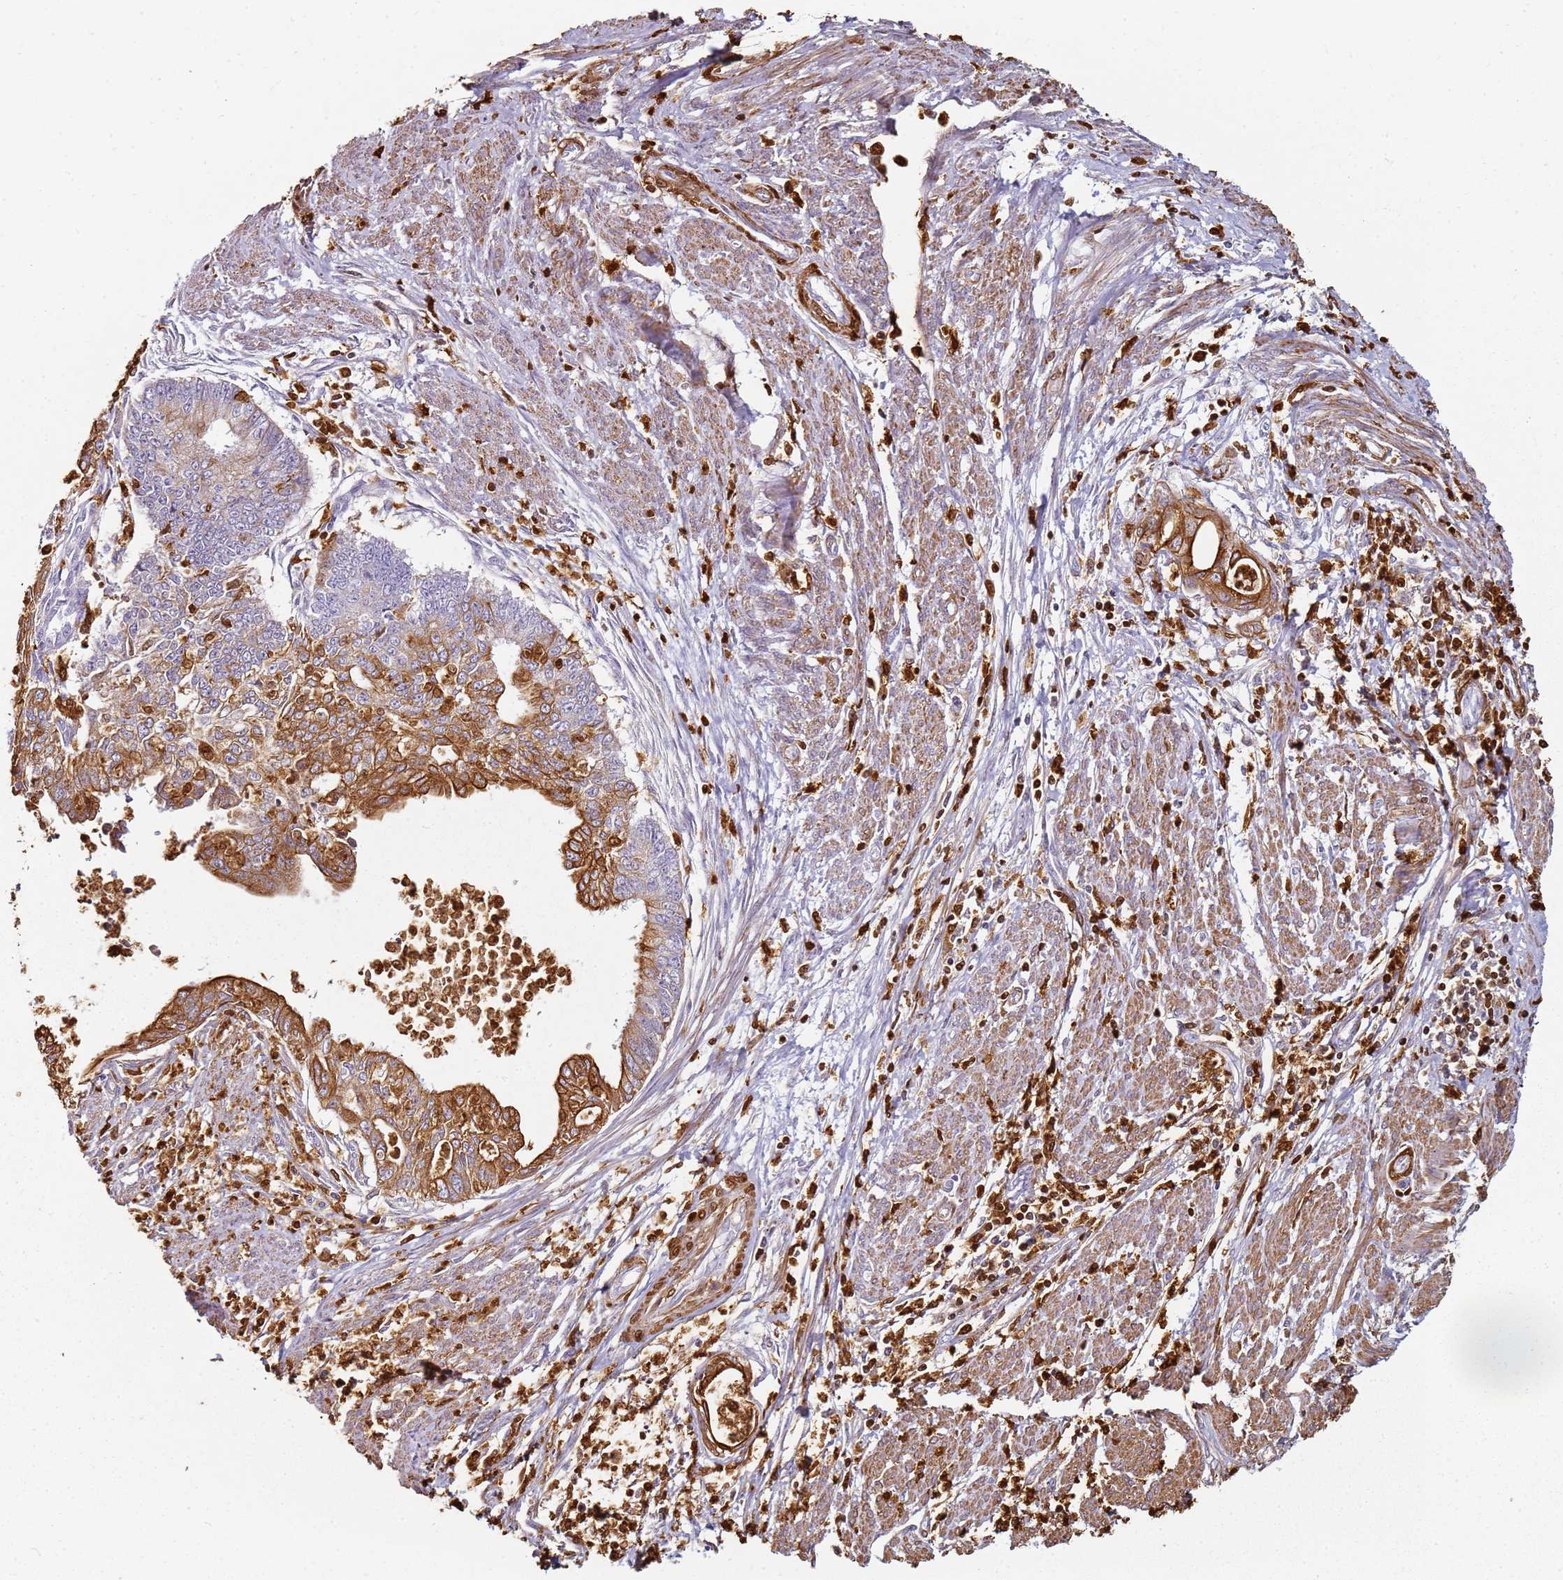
{"staining": {"intensity": "moderate", "quantity": "25%-75%", "location": "cytoplasmic/membranous"}, "tissue": "endometrial cancer", "cell_type": "Tumor cells", "image_type": "cancer", "snomed": [{"axis": "morphology", "description": "Adenocarcinoma, NOS"}, {"axis": "topography", "description": "Endometrium"}], "caption": "This photomicrograph demonstrates immunohistochemistry (IHC) staining of human adenocarcinoma (endometrial), with medium moderate cytoplasmic/membranous expression in about 25%-75% of tumor cells.", "gene": "S100A4", "patient": {"sex": "female", "age": 73}}